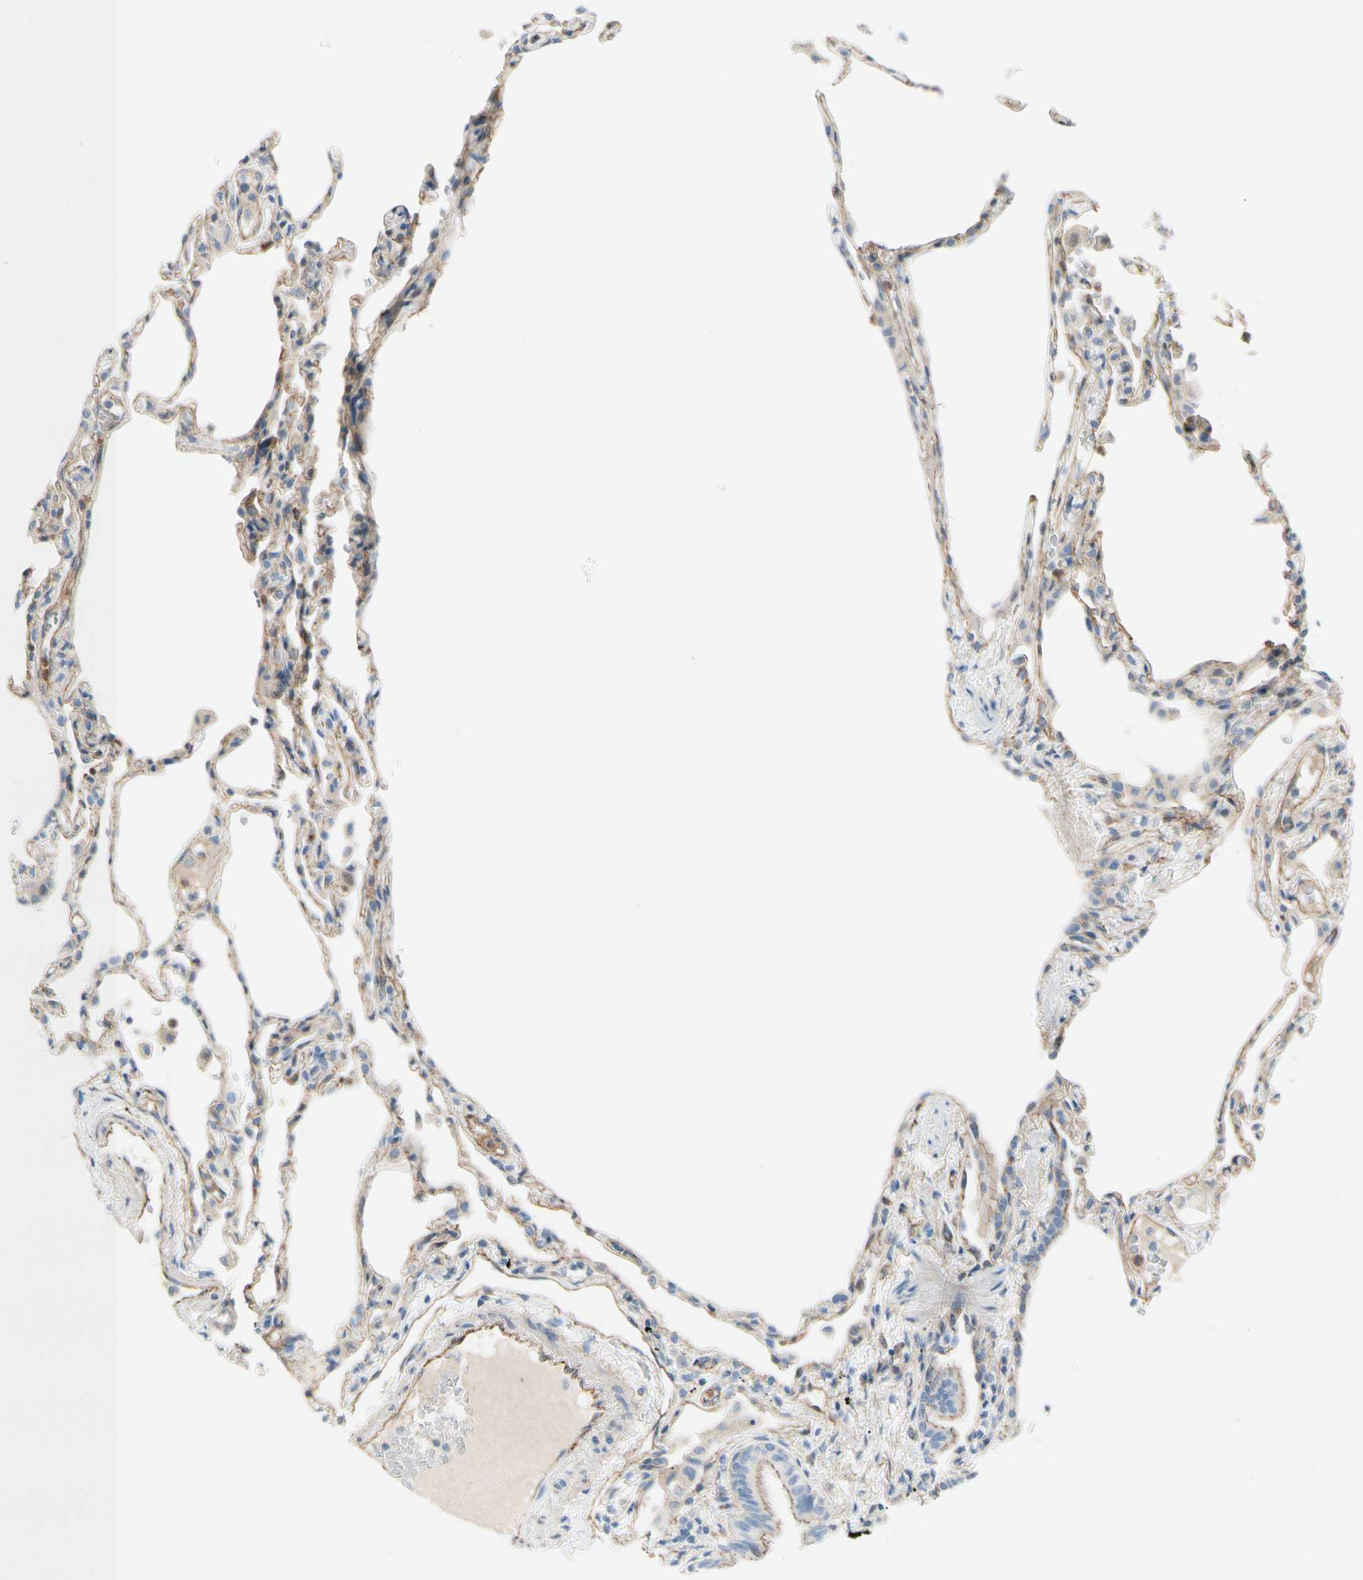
{"staining": {"intensity": "weak", "quantity": "25%-75%", "location": "cytoplasmic/membranous"}, "tissue": "lung", "cell_type": "Alveolar cells", "image_type": "normal", "snomed": [{"axis": "morphology", "description": "Normal tissue, NOS"}, {"axis": "topography", "description": "Lung"}], "caption": "Protein staining of unremarkable lung shows weak cytoplasmic/membranous staining in approximately 25%-75% of alveolar cells. (DAB (3,3'-diaminobenzidine) IHC, brown staining for protein, blue staining for nuclei).", "gene": "TJP1", "patient": {"sex": "female", "age": 49}}